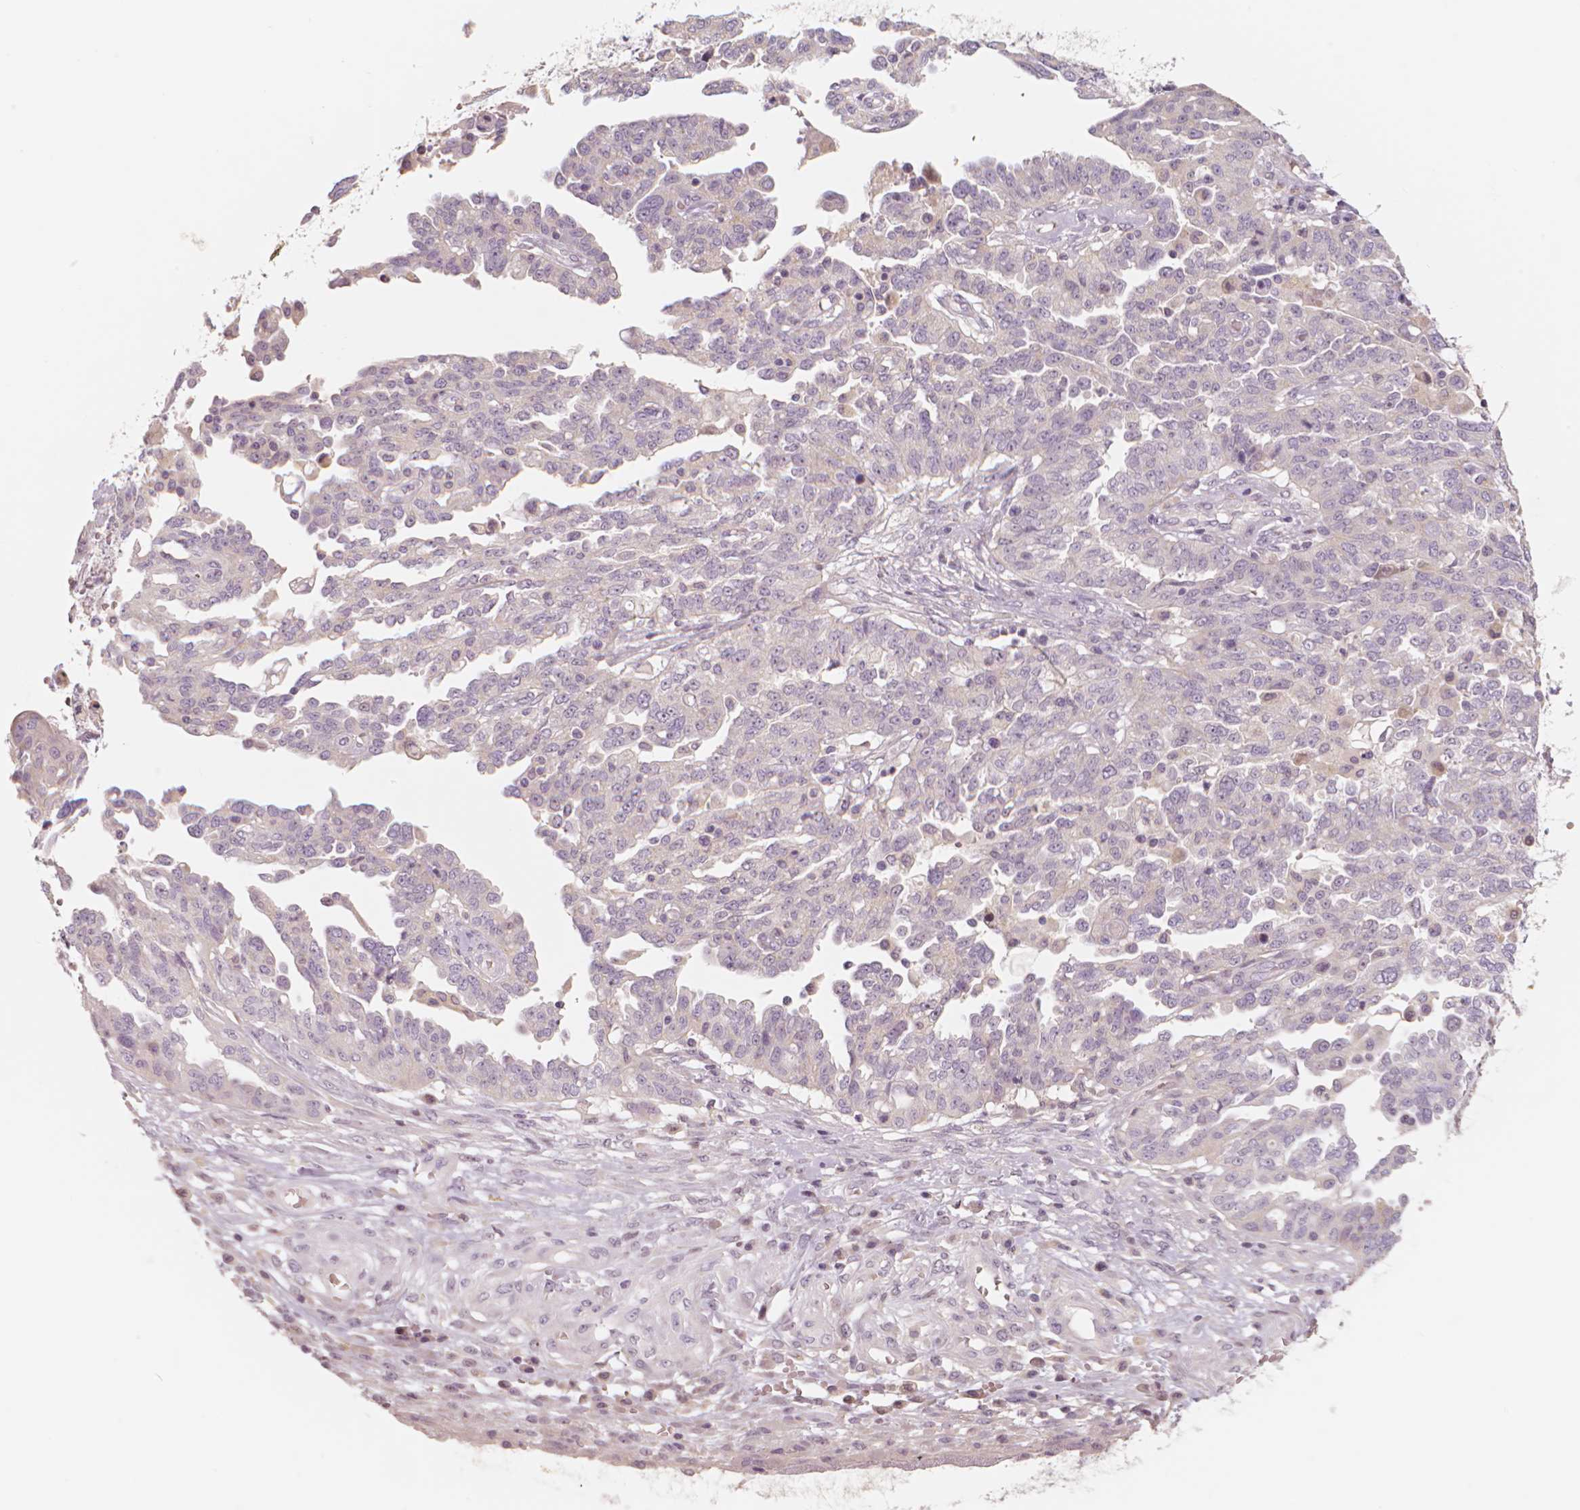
{"staining": {"intensity": "negative", "quantity": "none", "location": "none"}, "tissue": "ovarian cancer", "cell_type": "Tumor cells", "image_type": "cancer", "snomed": [{"axis": "morphology", "description": "Cystadenocarcinoma, serous, NOS"}, {"axis": "topography", "description": "Ovary"}], "caption": "A micrograph of serous cystadenocarcinoma (ovarian) stained for a protein displays no brown staining in tumor cells. Brightfield microscopy of IHC stained with DAB (brown) and hematoxylin (blue), captured at high magnification.", "gene": "RNASE7", "patient": {"sex": "female", "age": 67}}